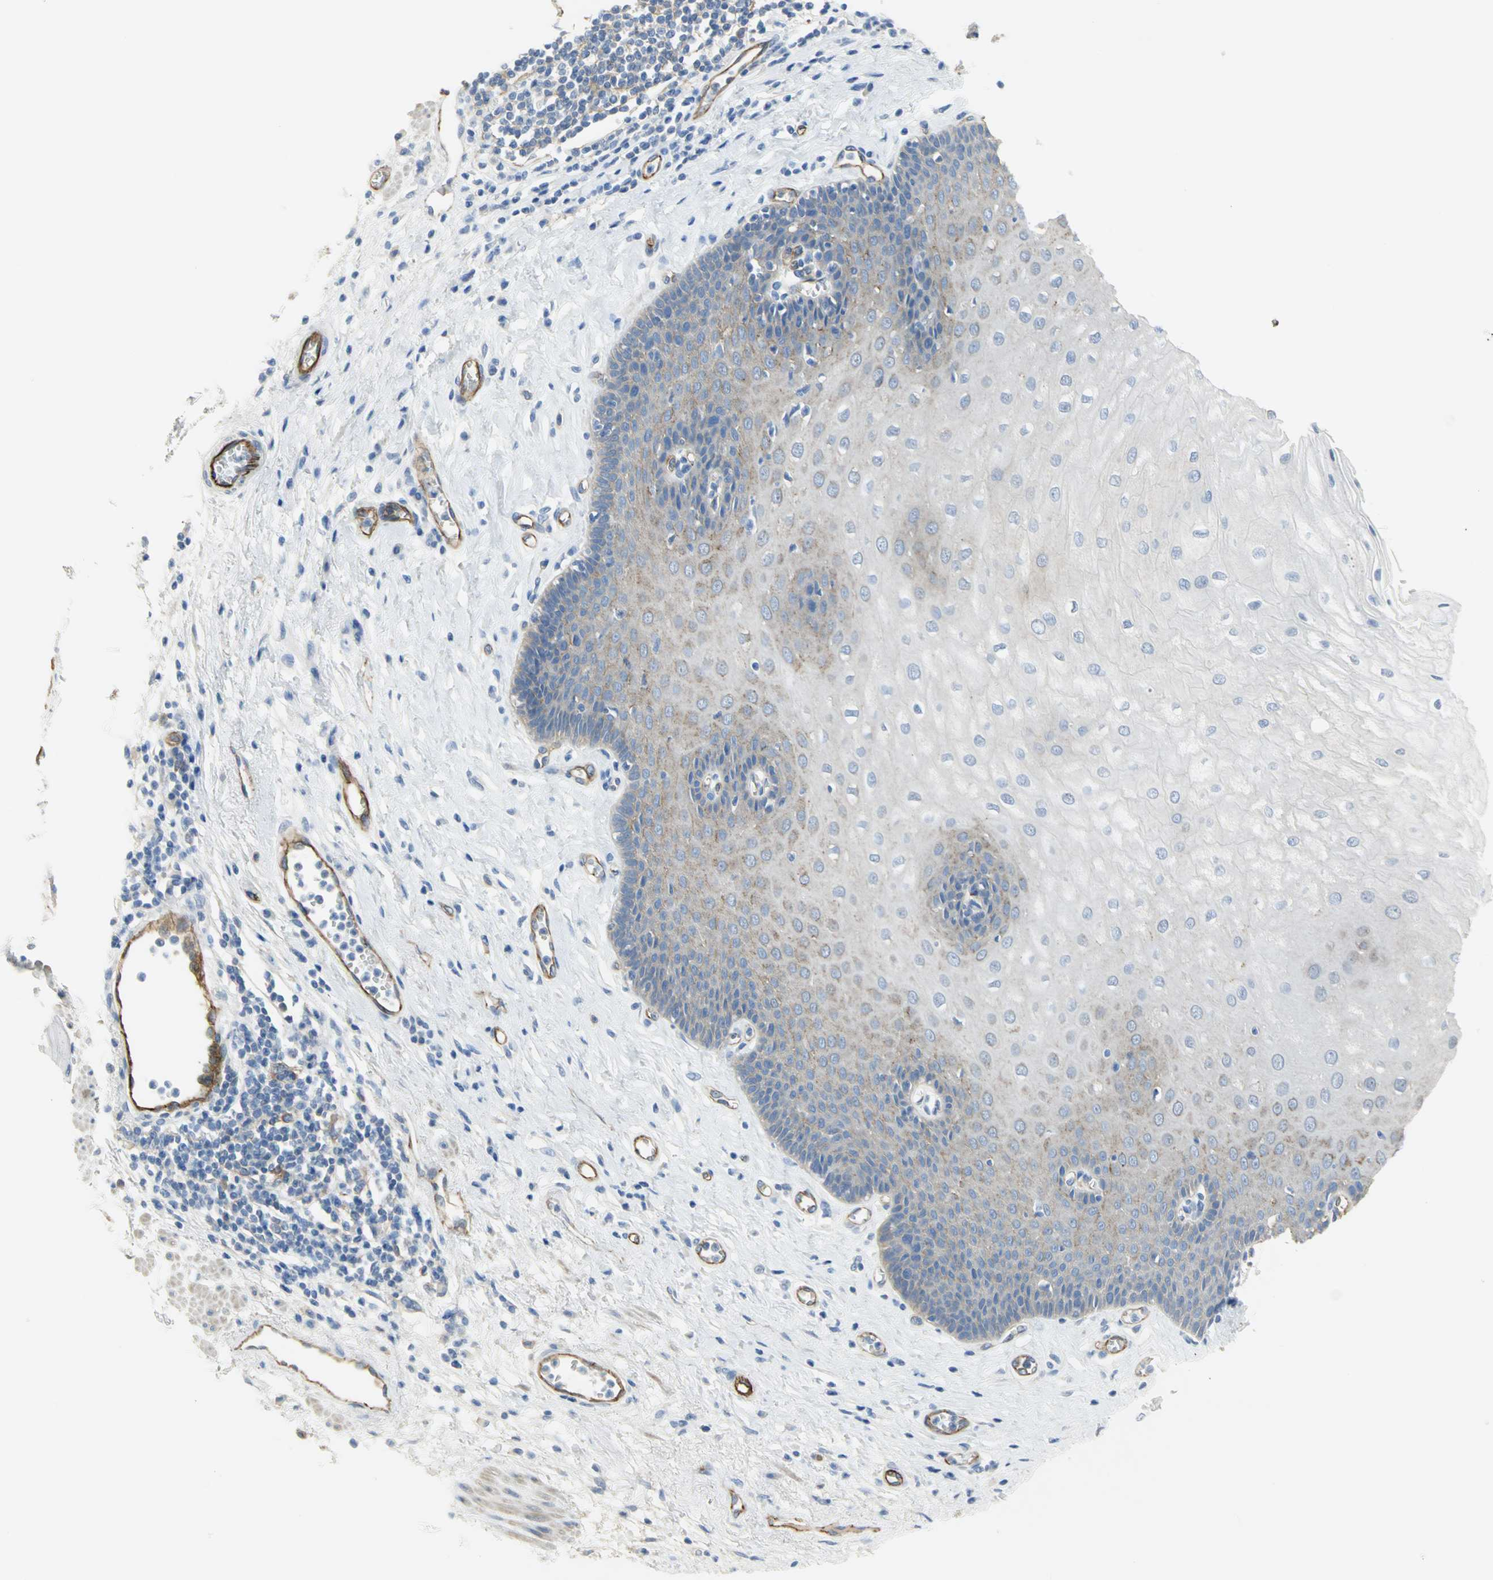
{"staining": {"intensity": "weak", "quantity": "25%-75%", "location": "cytoplasmic/membranous"}, "tissue": "esophagus", "cell_type": "Squamous epithelial cells", "image_type": "normal", "snomed": [{"axis": "morphology", "description": "Normal tissue, NOS"}, {"axis": "morphology", "description": "Squamous cell carcinoma, NOS"}, {"axis": "topography", "description": "Esophagus"}], "caption": "A brown stain labels weak cytoplasmic/membranous positivity of a protein in squamous epithelial cells of unremarkable esophagus.", "gene": "FLNB", "patient": {"sex": "male", "age": 65}}